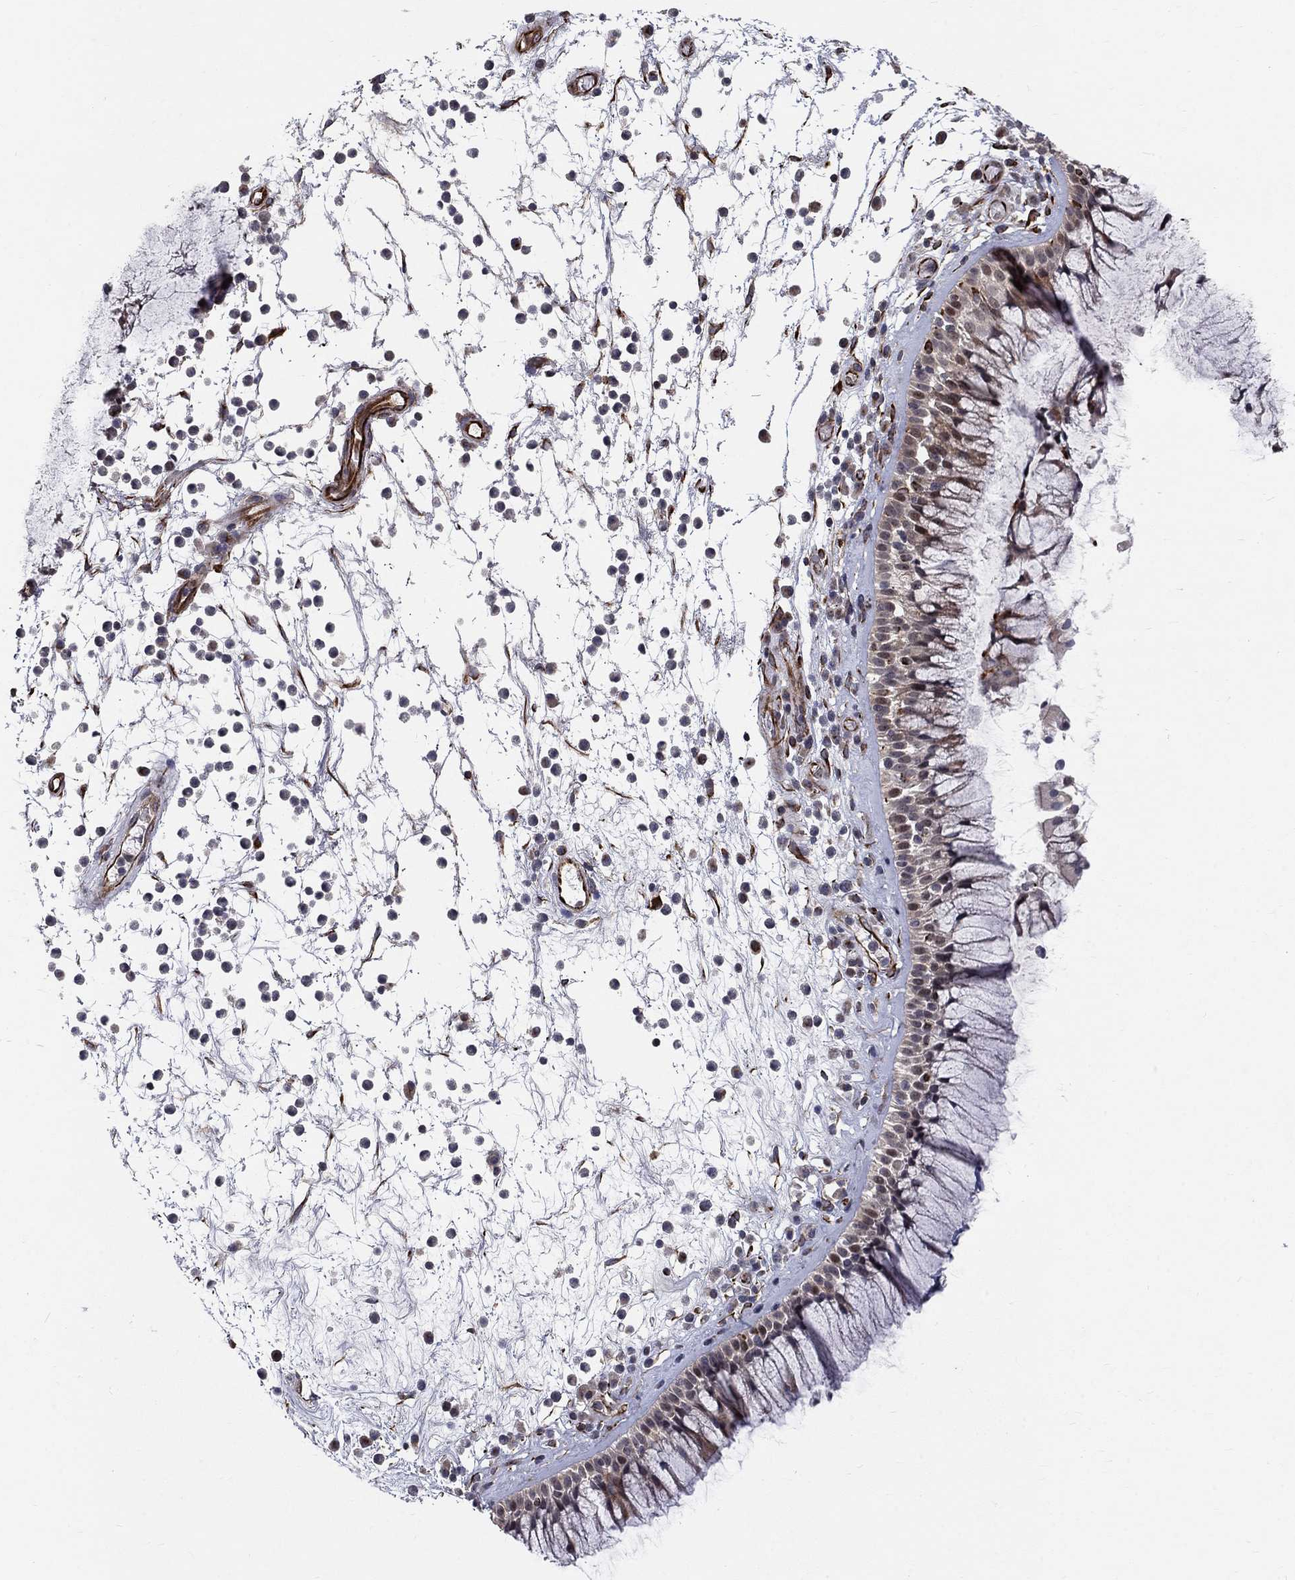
{"staining": {"intensity": "weak", "quantity": "<25%", "location": "cytoplasmic/membranous"}, "tissue": "nasopharynx", "cell_type": "Respiratory epithelial cells", "image_type": "normal", "snomed": [{"axis": "morphology", "description": "Normal tissue, NOS"}, {"axis": "topography", "description": "Nasopharynx"}], "caption": "This is an IHC histopathology image of normal human nasopharynx. There is no expression in respiratory epithelial cells.", "gene": "MSRA", "patient": {"sex": "male", "age": 77}}